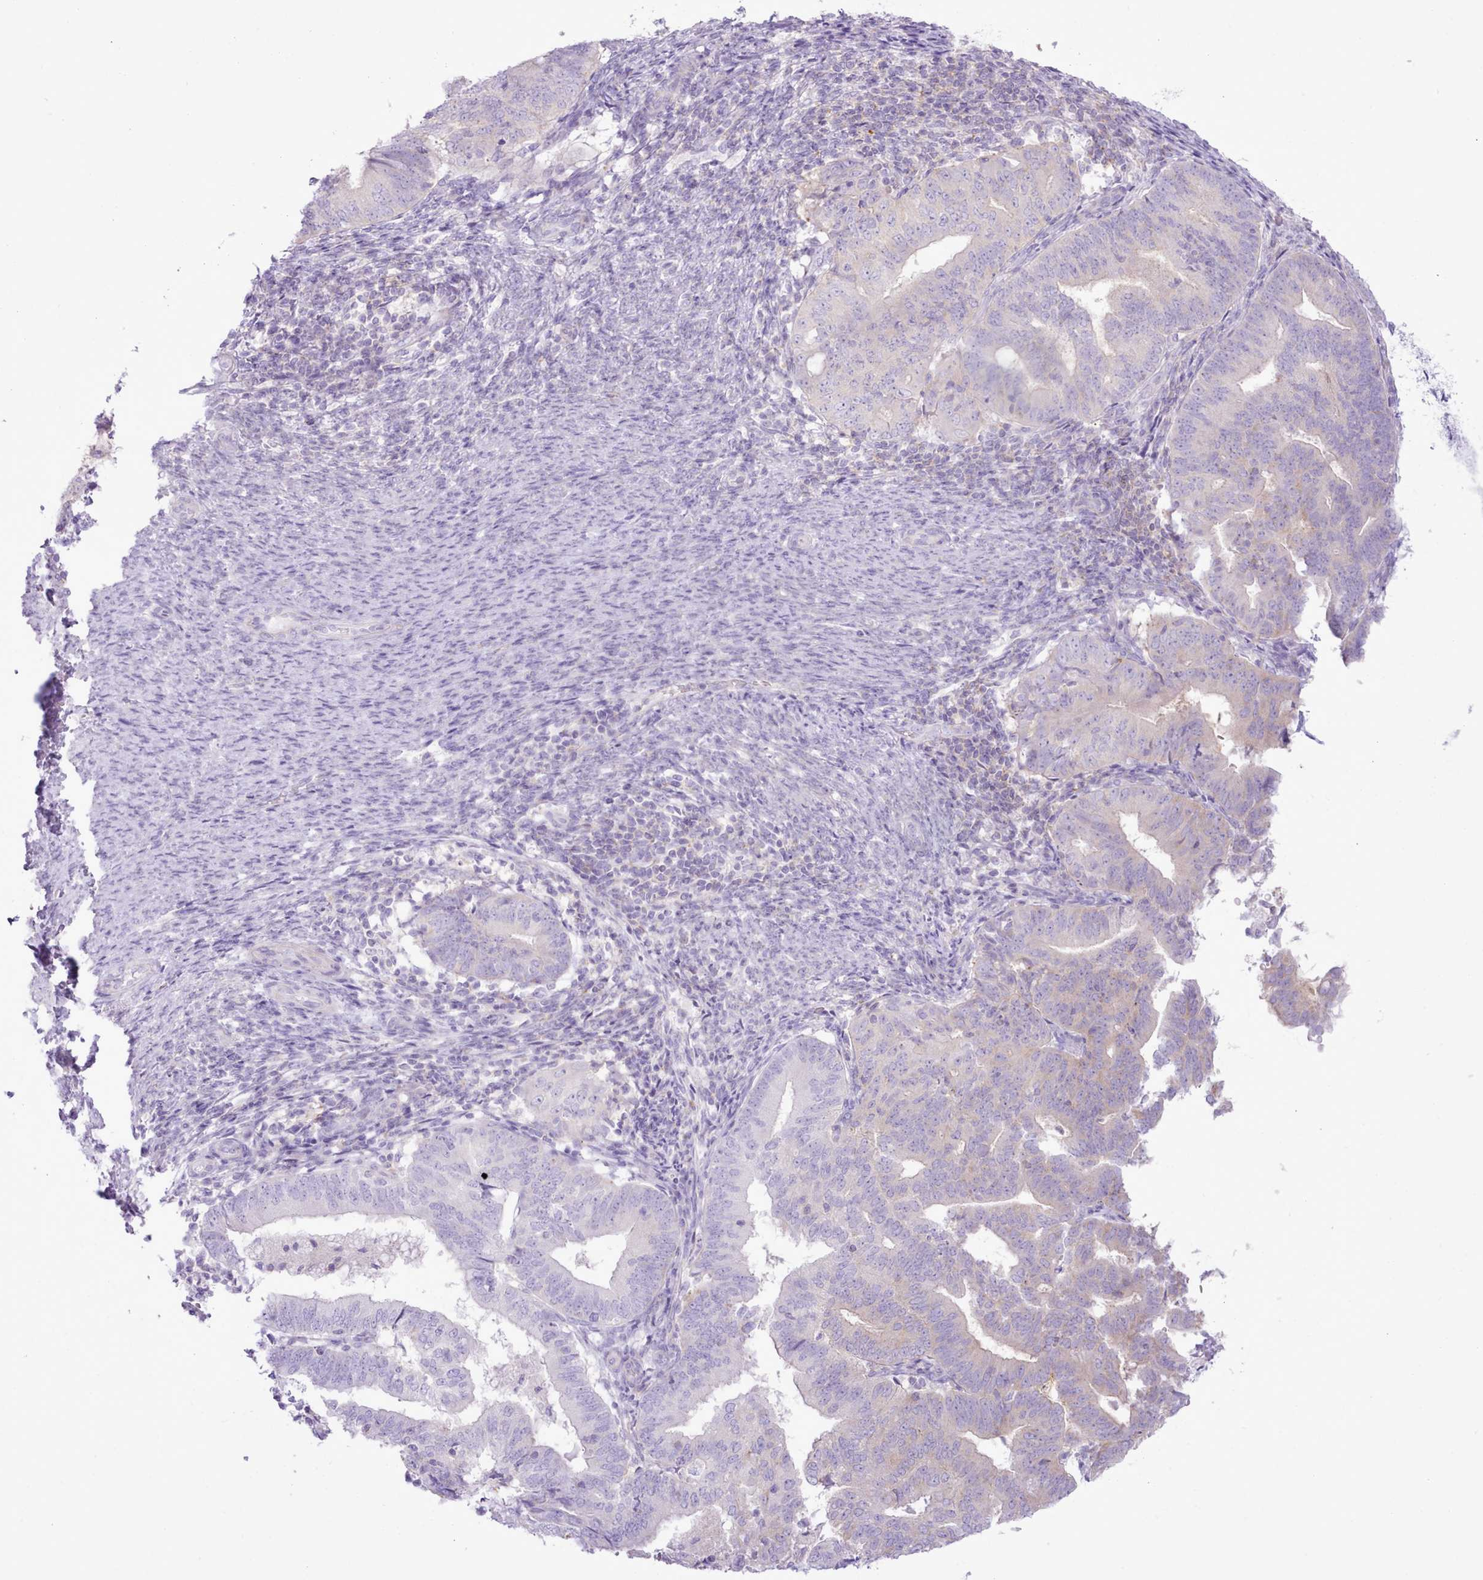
{"staining": {"intensity": "negative", "quantity": "none", "location": "none"}, "tissue": "endometrial cancer", "cell_type": "Tumor cells", "image_type": "cancer", "snomed": [{"axis": "morphology", "description": "Adenocarcinoma, NOS"}, {"axis": "topography", "description": "Endometrium"}], "caption": "DAB immunohistochemical staining of human endometrial adenocarcinoma shows no significant staining in tumor cells. (Brightfield microscopy of DAB (3,3'-diaminobenzidine) immunohistochemistry (IHC) at high magnification).", "gene": "MDFI", "patient": {"sex": "female", "age": 70}}